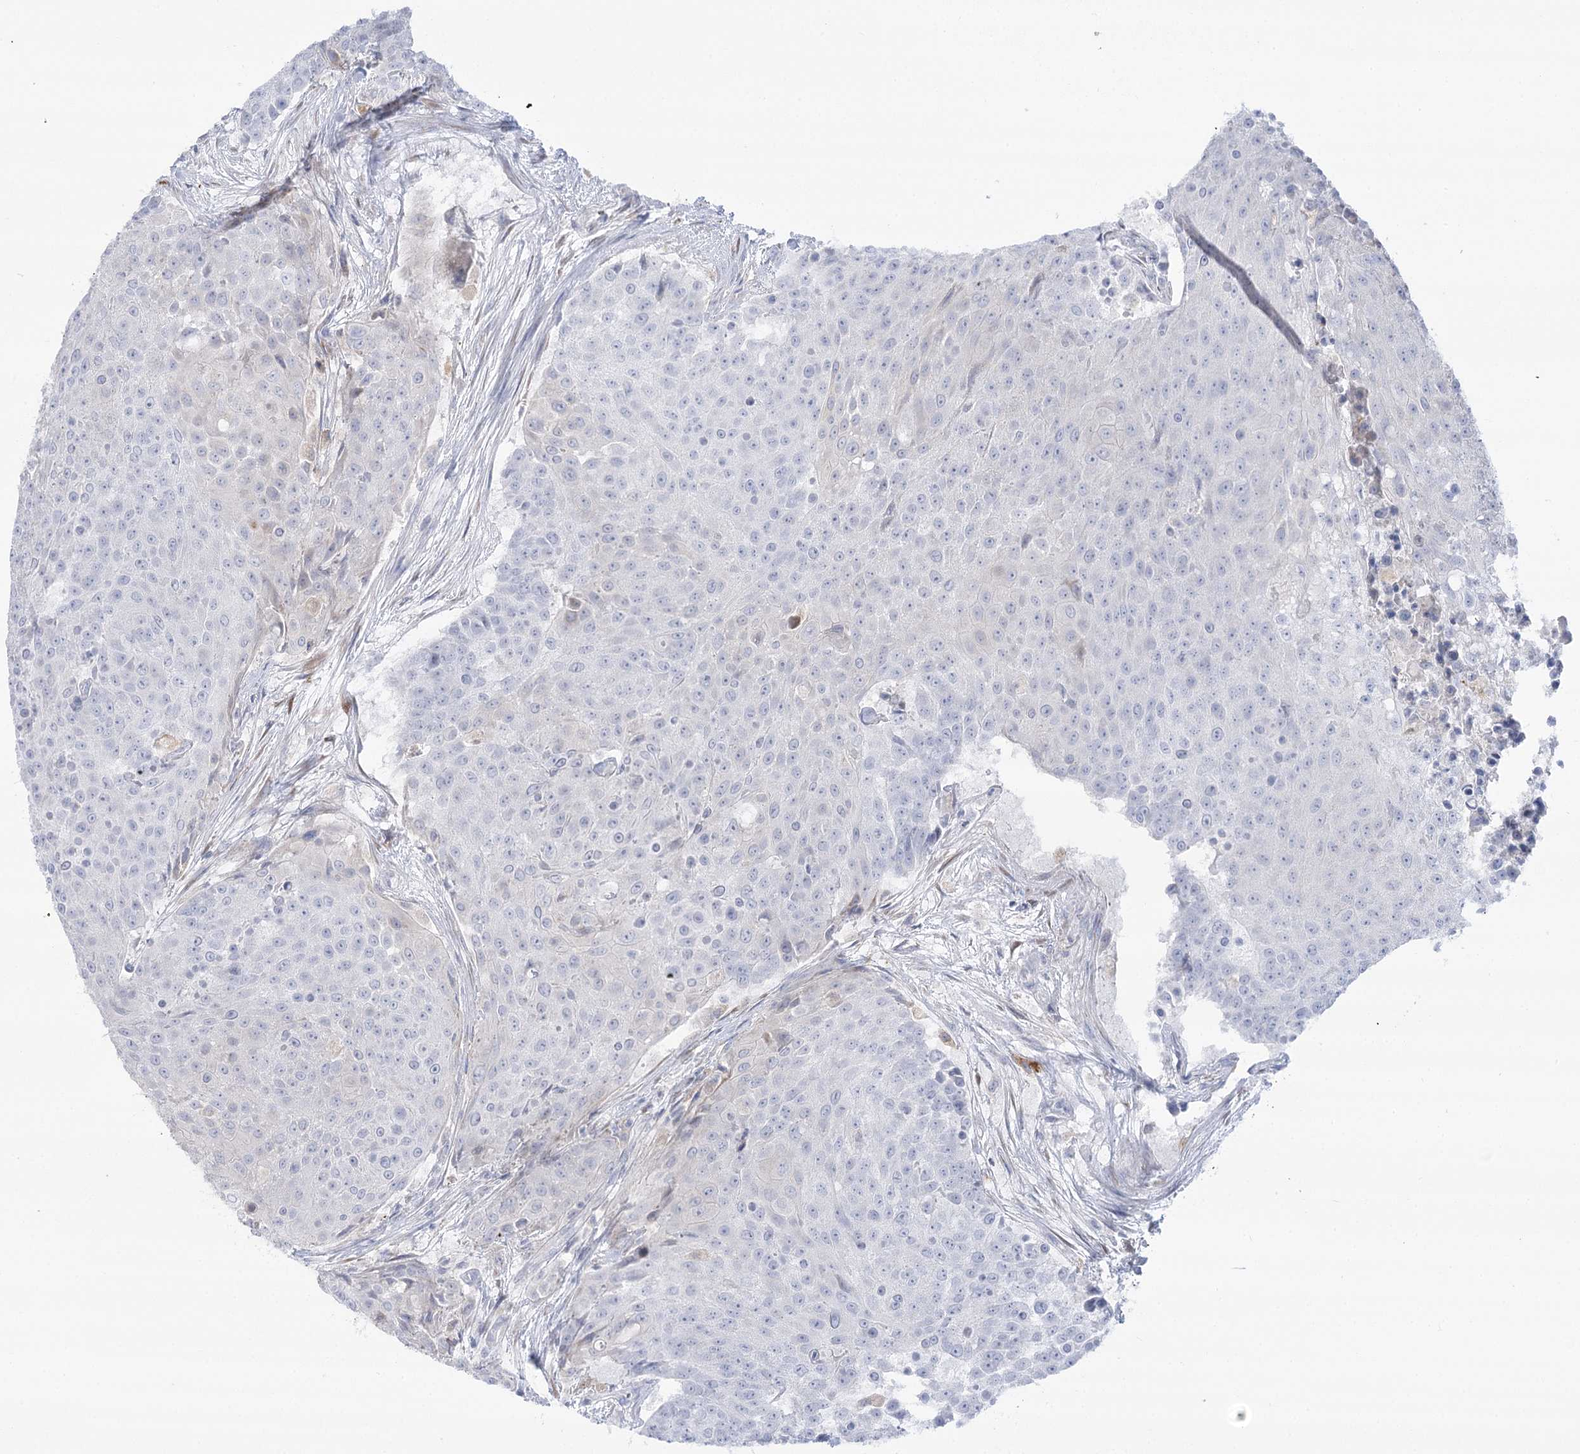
{"staining": {"intensity": "negative", "quantity": "none", "location": "none"}, "tissue": "urothelial cancer", "cell_type": "Tumor cells", "image_type": "cancer", "snomed": [{"axis": "morphology", "description": "Urothelial carcinoma, High grade"}, {"axis": "topography", "description": "Urinary bladder"}], "caption": "Histopathology image shows no significant protein expression in tumor cells of urothelial carcinoma (high-grade).", "gene": "SIAE", "patient": {"sex": "female", "age": 63}}